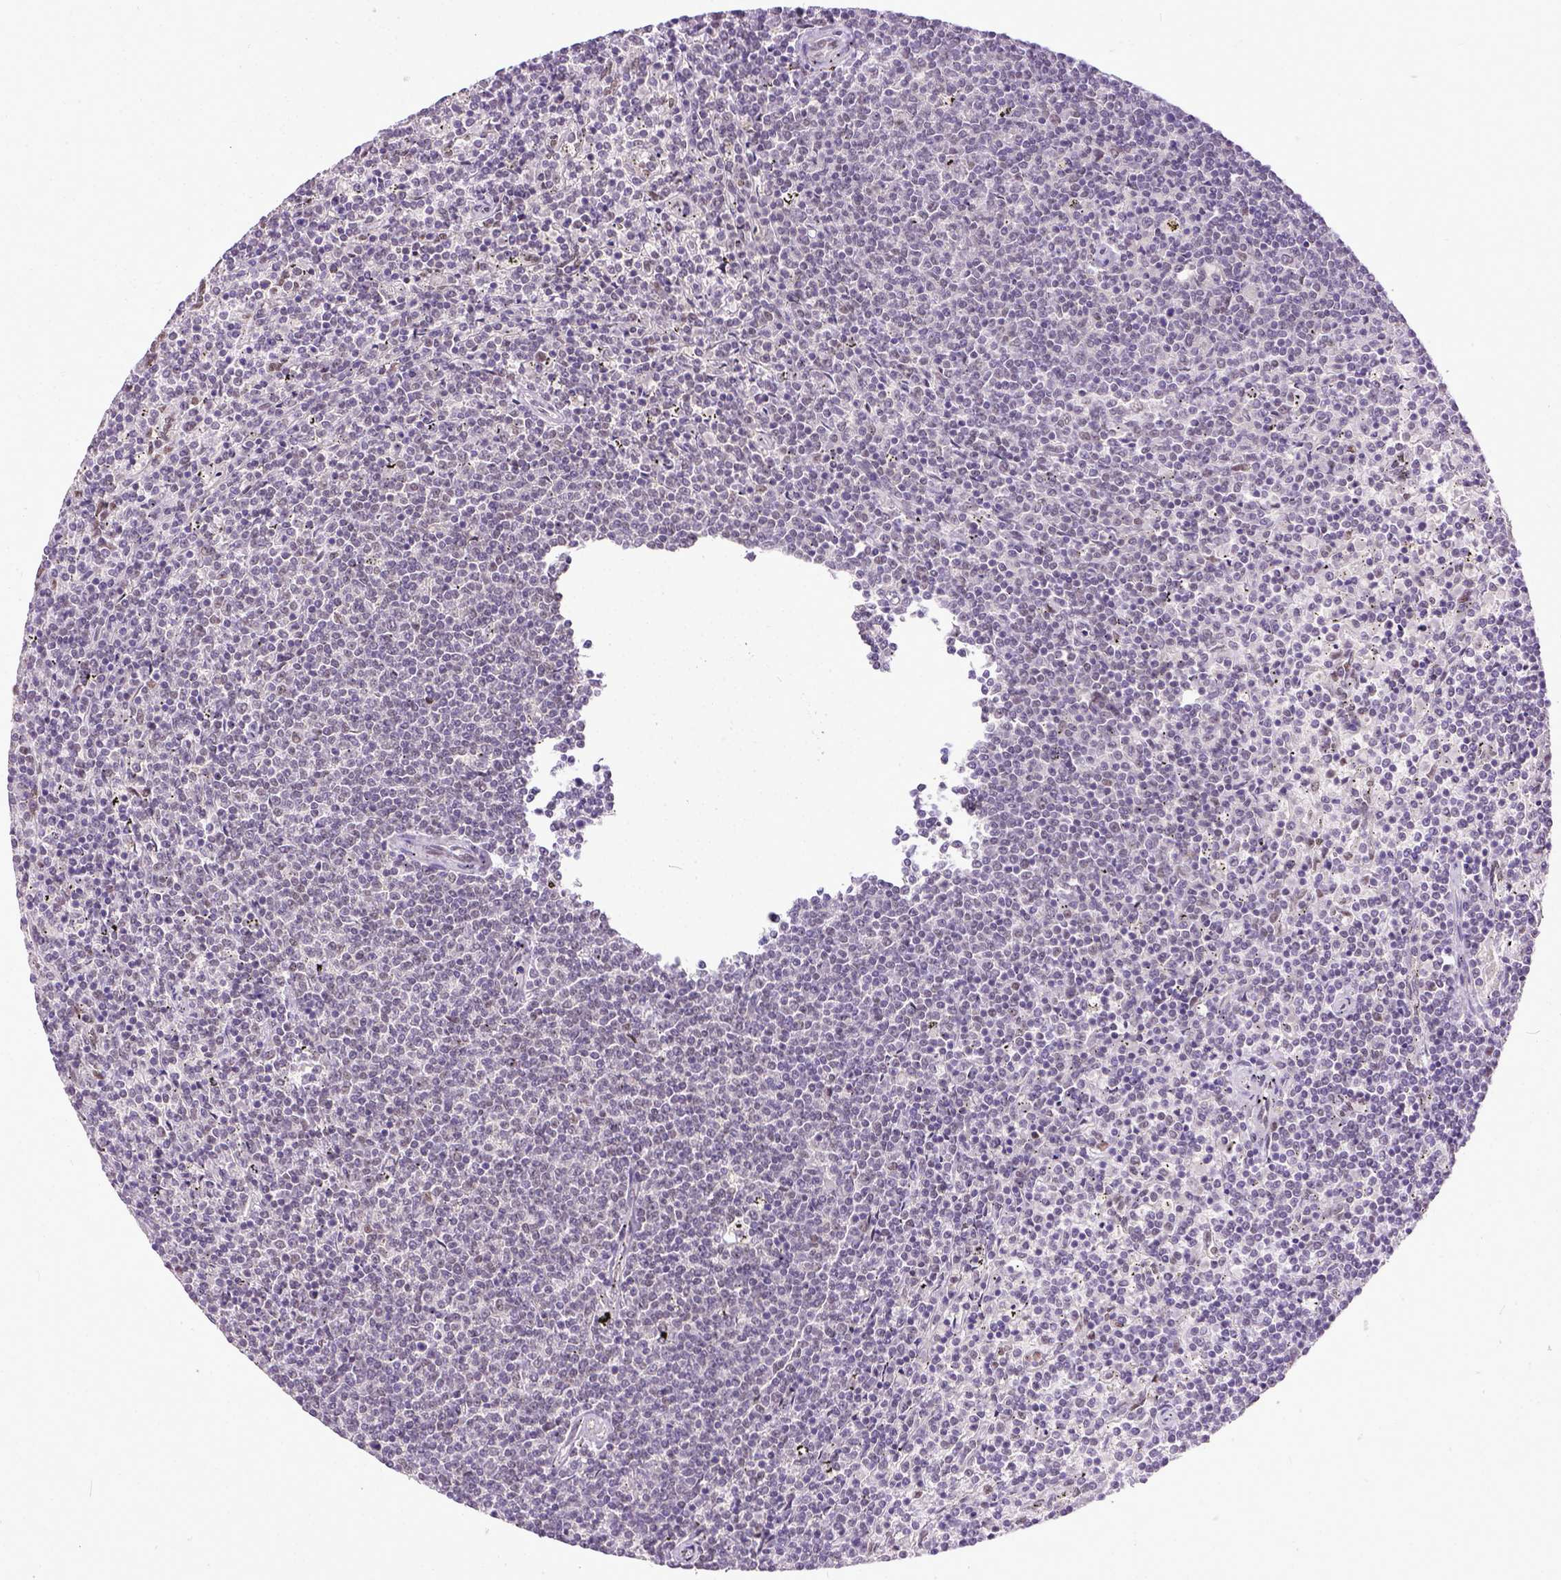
{"staining": {"intensity": "negative", "quantity": "none", "location": "none"}, "tissue": "lymphoma", "cell_type": "Tumor cells", "image_type": "cancer", "snomed": [{"axis": "morphology", "description": "Malignant lymphoma, non-Hodgkin's type, Low grade"}, {"axis": "topography", "description": "Spleen"}], "caption": "Image shows no protein staining in tumor cells of lymphoma tissue.", "gene": "ERCC1", "patient": {"sex": "female", "age": 50}}